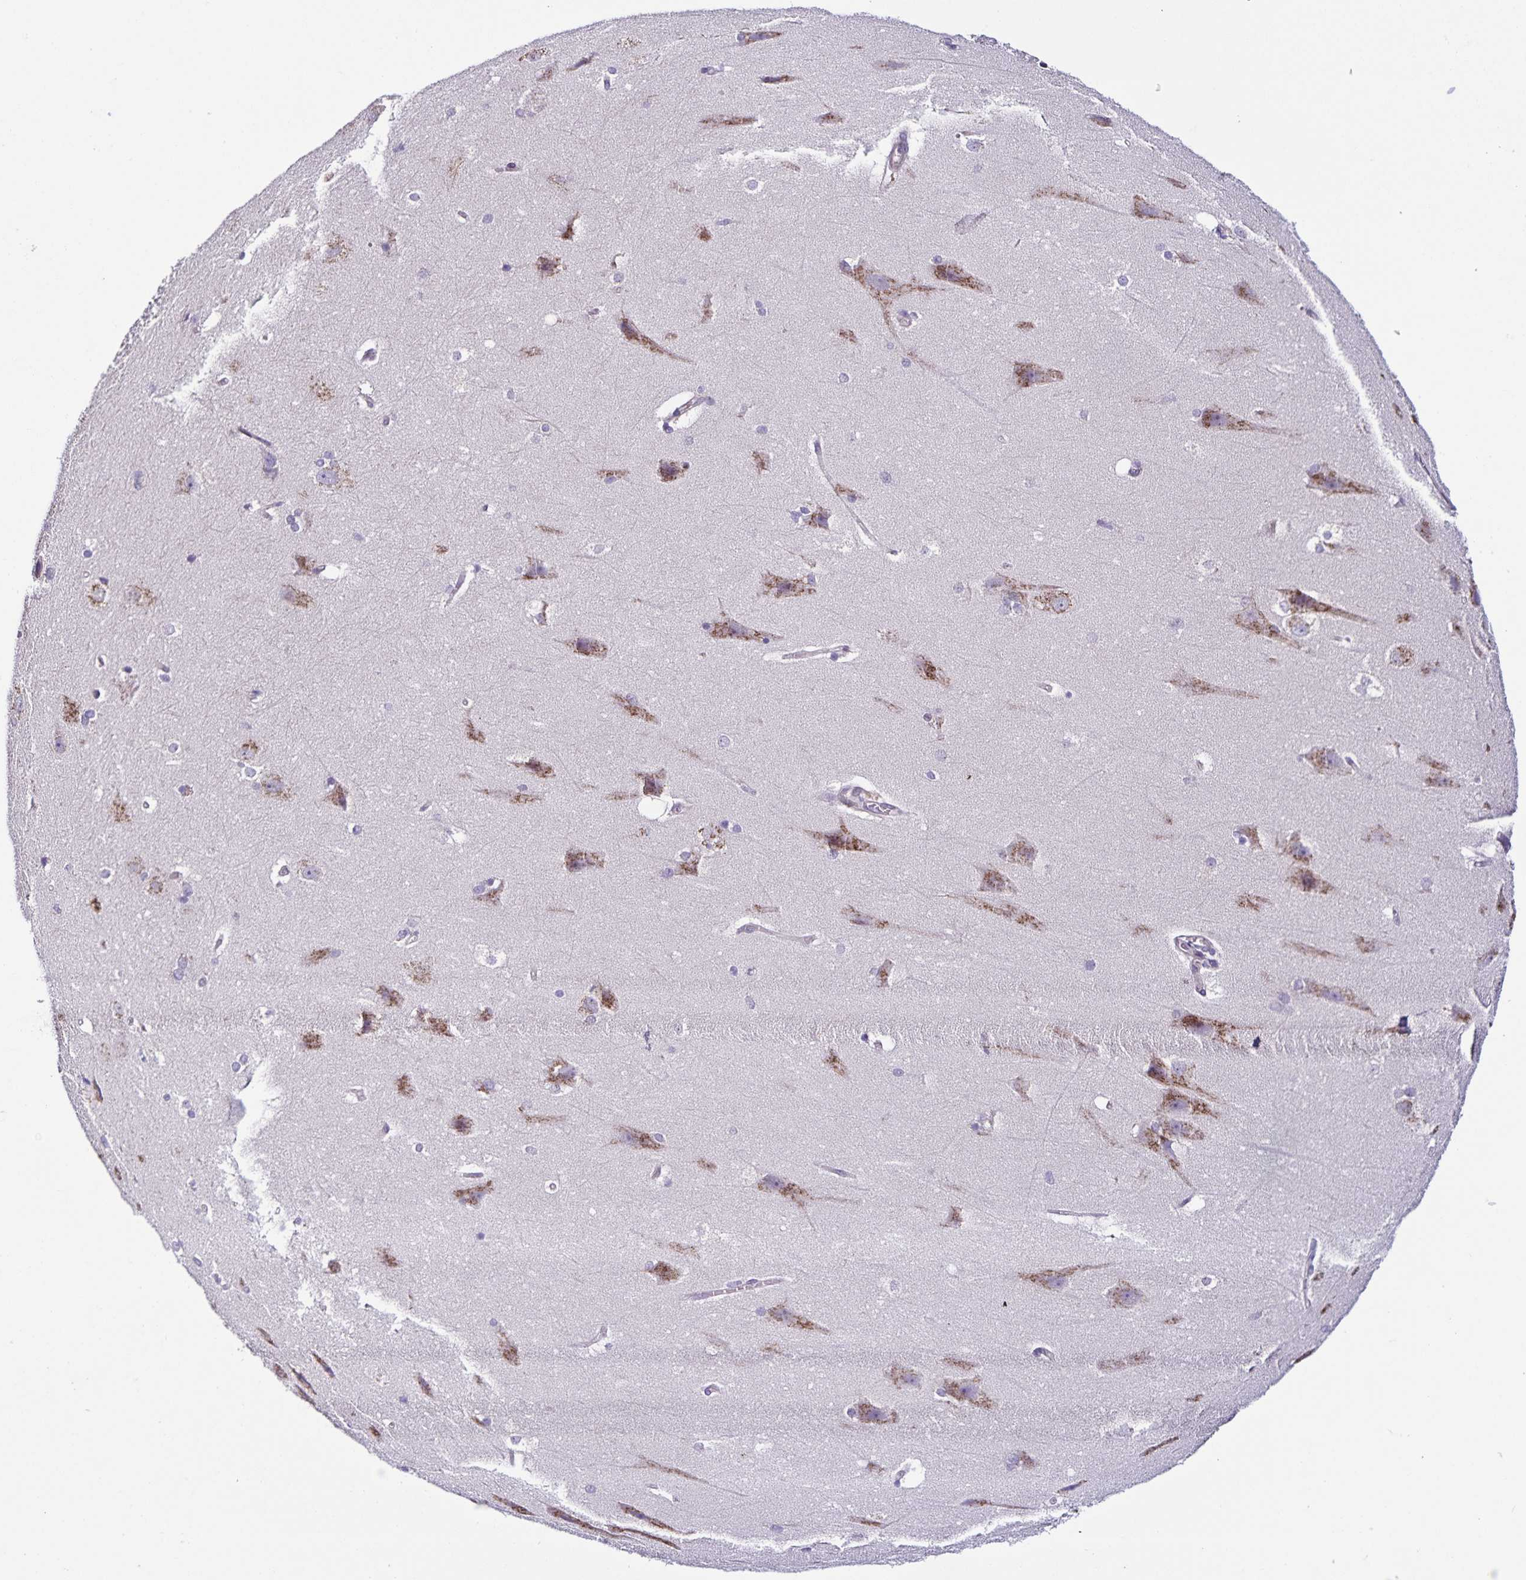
{"staining": {"intensity": "negative", "quantity": "none", "location": "none"}, "tissue": "hippocampus", "cell_type": "Glial cells", "image_type": "normal", "snomed": [{"axis": "morphology", "description": "Normal tissue, NOS"}, {"axis": "topography", "description": "Cerebral cortex"}, {"axis": "topography", "description": "Hippocampus"}], "caption": "Glial cells show no significant expression in benign hippocampus.", "gene": "RNFT2", "patient": {"sex": "female", "age": 19}}